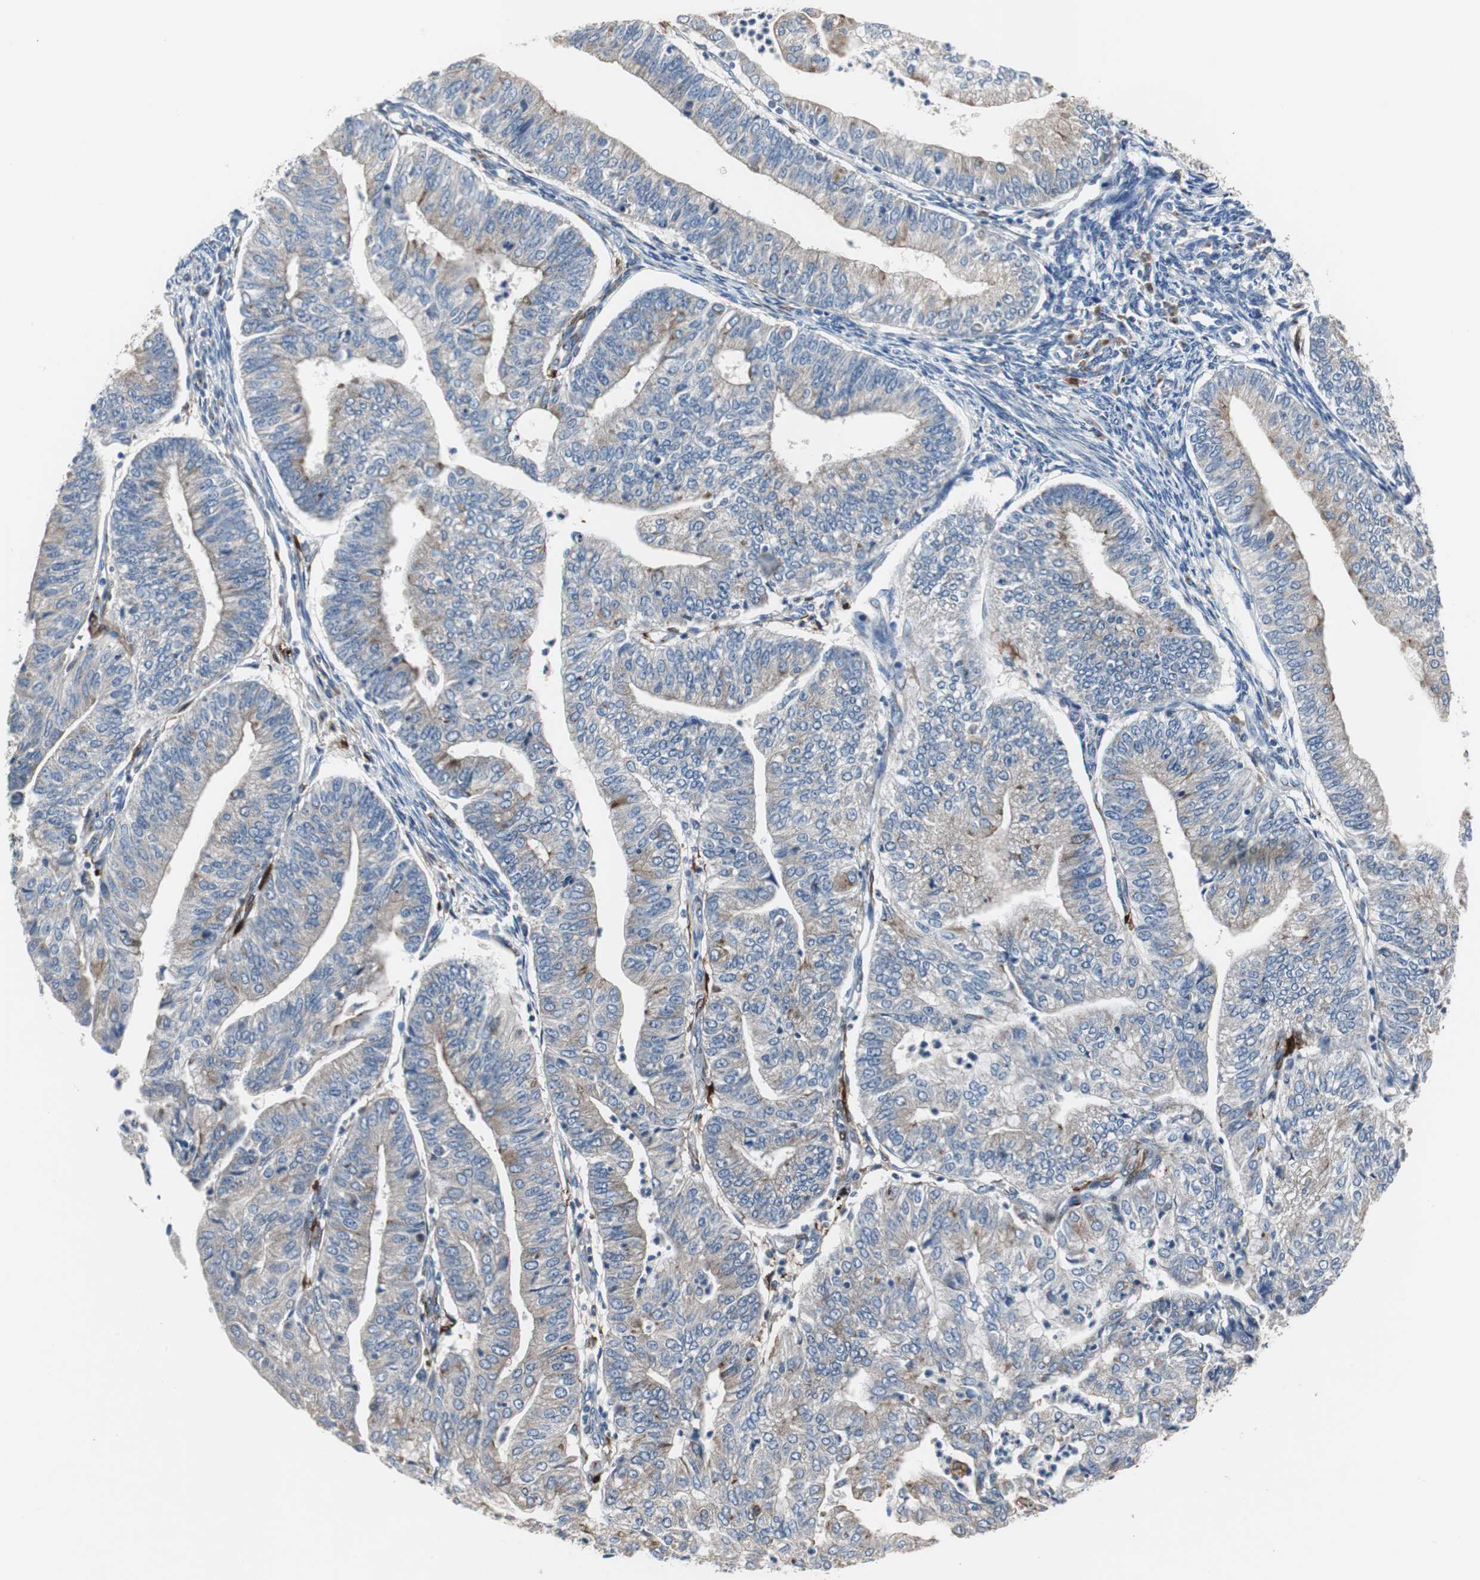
{"staining": {"intensity": "moderate", "quantity": "25%-75%", "location": "cytoplasmic/membranous"}, "tissue": "endometrial cancer", "cell_type": "Tumor cells", "image_type": "cancer", "snomed": [{"axis": "morphology", "description": "Adenocarcinoma, NOS"}, {"axis": "topography", "description": "Endometrium"}], "caption": "Protein expression analysis of endometrial cancer (adenocarcinoma) displays moderate cytoplasmic/membranous expression in approximately 25%-75% of tumor cells.", "gene": "CALB2", "patient": {"sex": "female", "age": 59}}